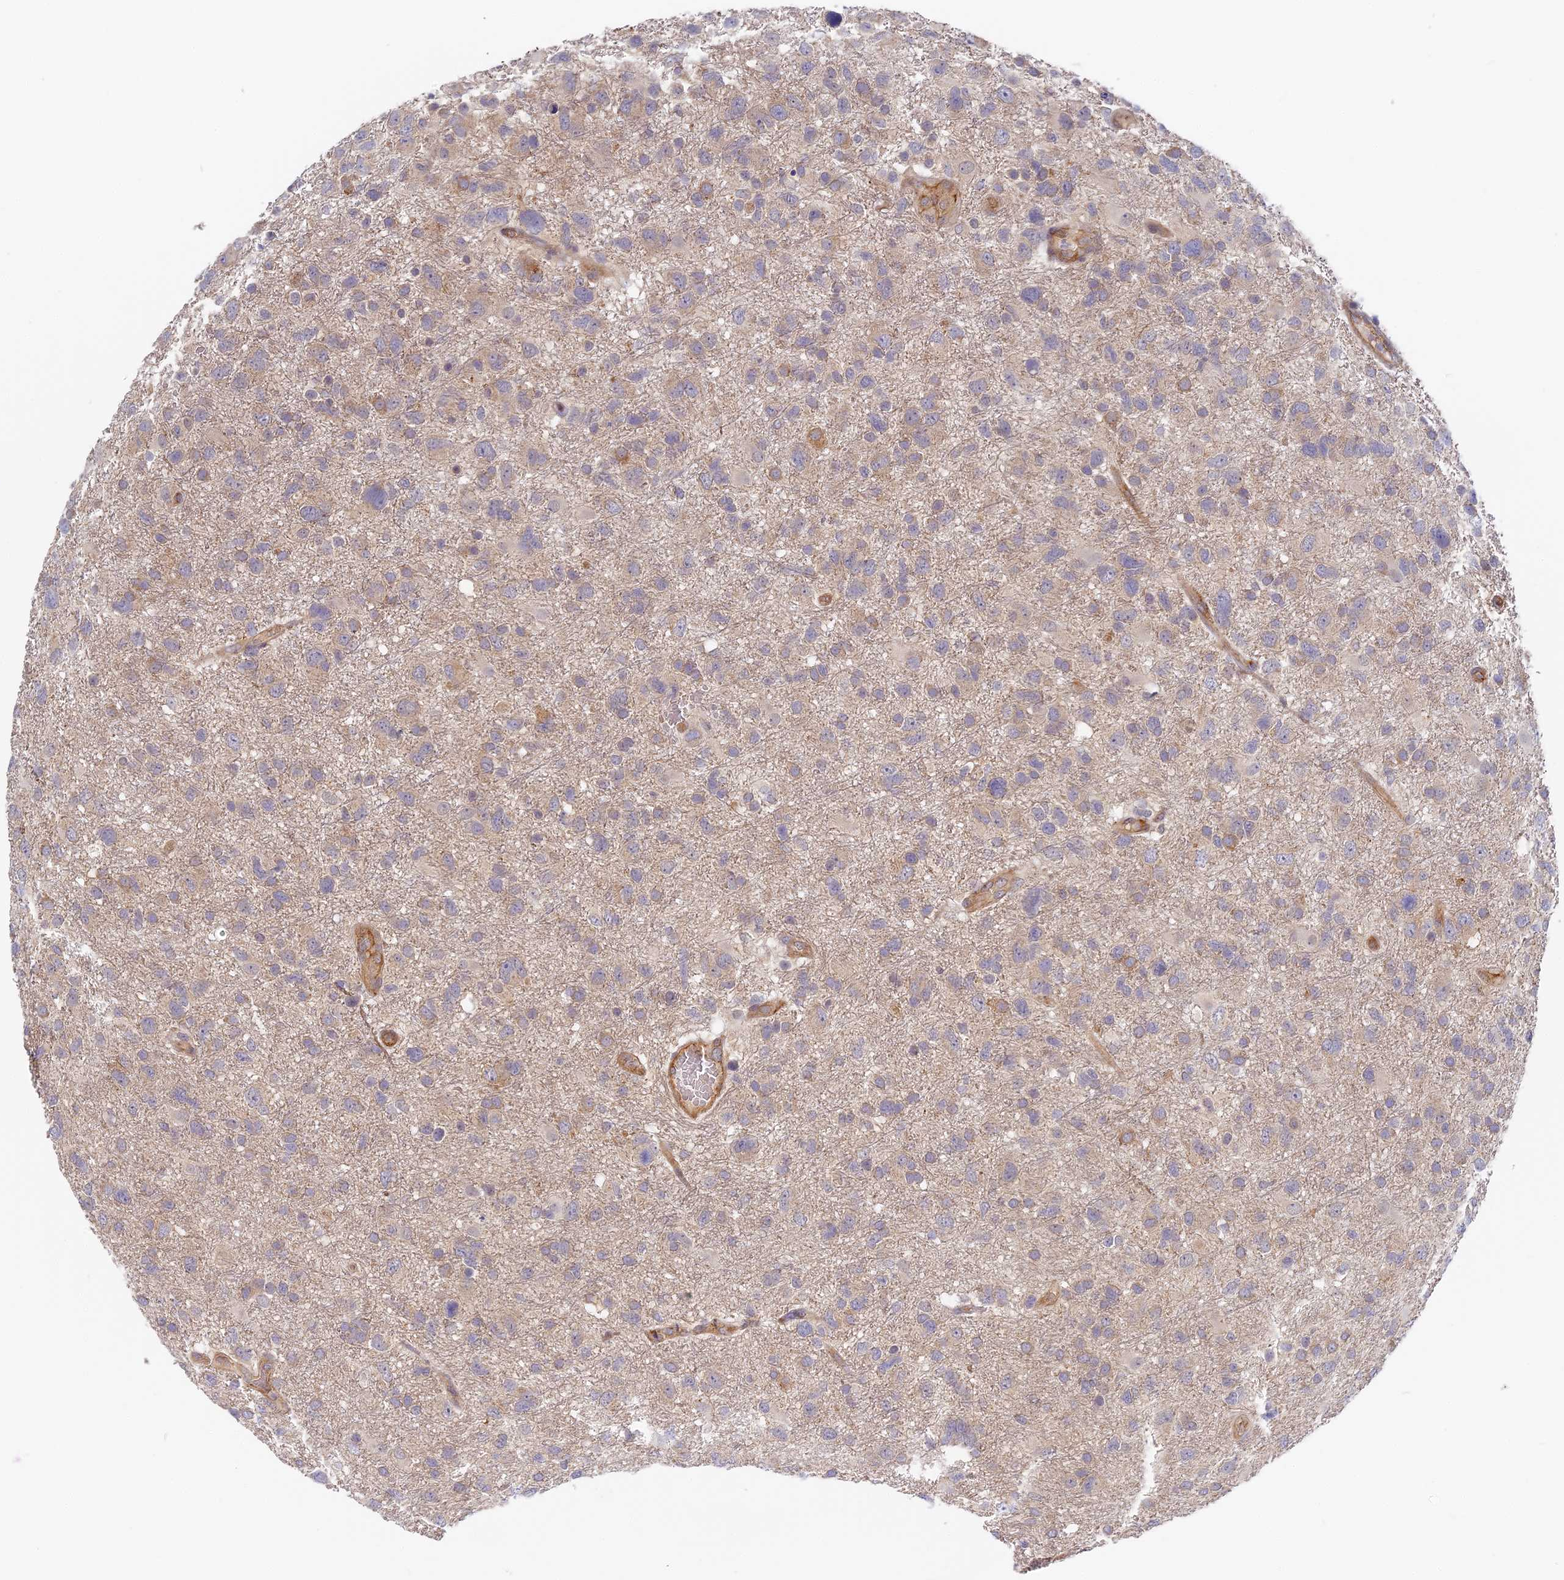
{"staining": {"intensity": "negative", "quantity": "none", "location": "none"}, "tissue": "glioma", "cell_type": "Tumor cells", "image_type": "cancer", "snomed": [{"axis": "morphology", "description": "Glioma, malignant, High grade"}, {"axis": "topography", "description": "Brain"}], "caption": "Micrograph shows no protein positivity in tumor cells of glioma tissue. (DAB immunohistochemistry (IHC) visualized using brightfield microscopy, high magnification).", "gene": "MISP3", "patient": {"sex": "male", "age": 61}}